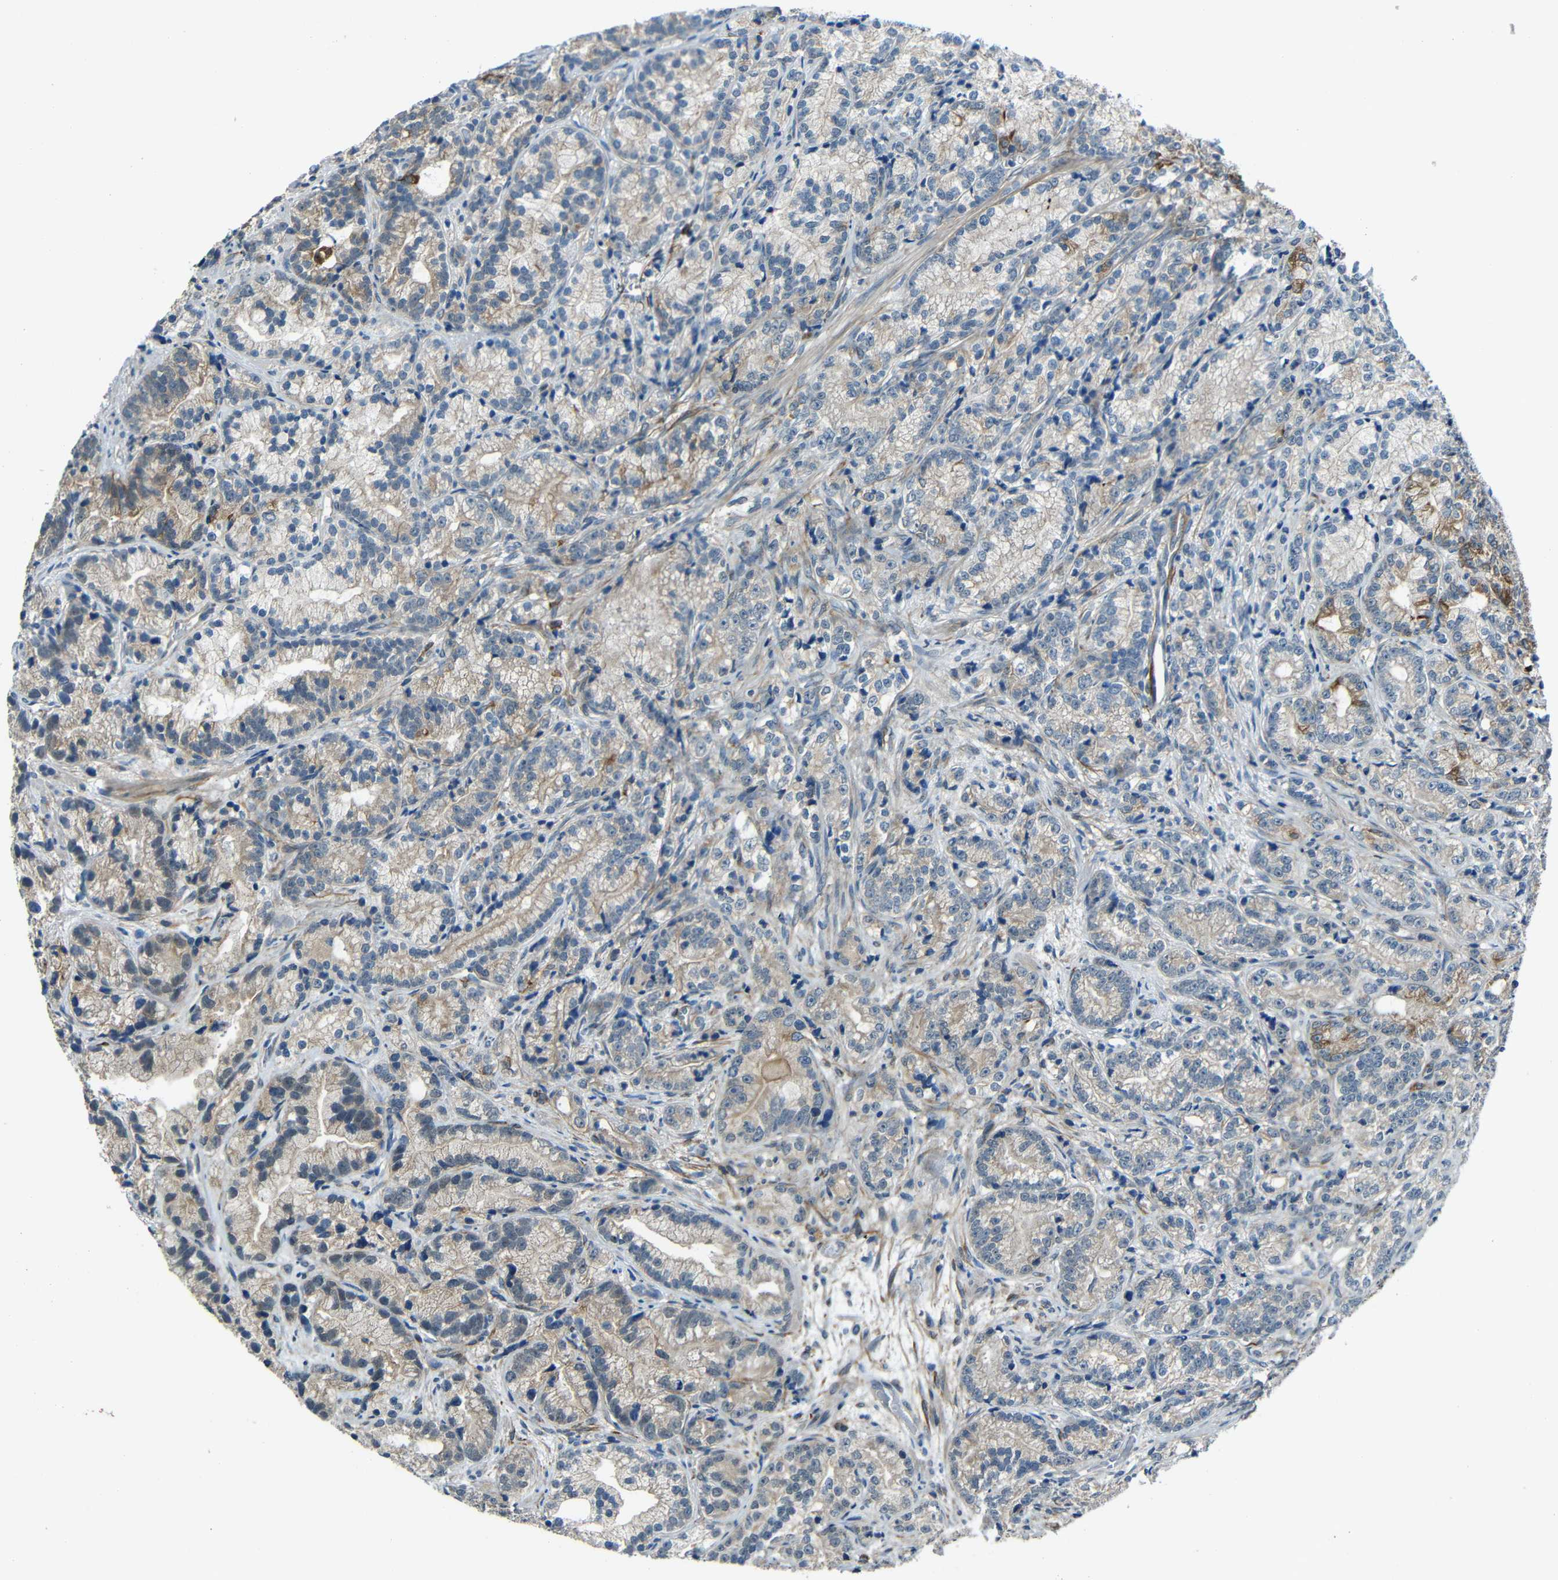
{"staining": {"intensity": "weak", "quantity": ">75%", "location": "cytoplasmic/membranous"}, "tissue": "prostate cancer", "cell_type": "Tumor cells", "image_type": "cancer", "snomed": [{"axis": "morphology", "description": "Adenocarcinoma, Low grade"}, {"axis": "topography", "description": "Prostate"}], "caption": "Prostate cancer stained for a protein (brown) displays weak cytoplasmic/membranous positive positivity in approximately >75% of tumor cells.", "gene": "DCLK1", "patient": {"sex": "male", "age": 89}}